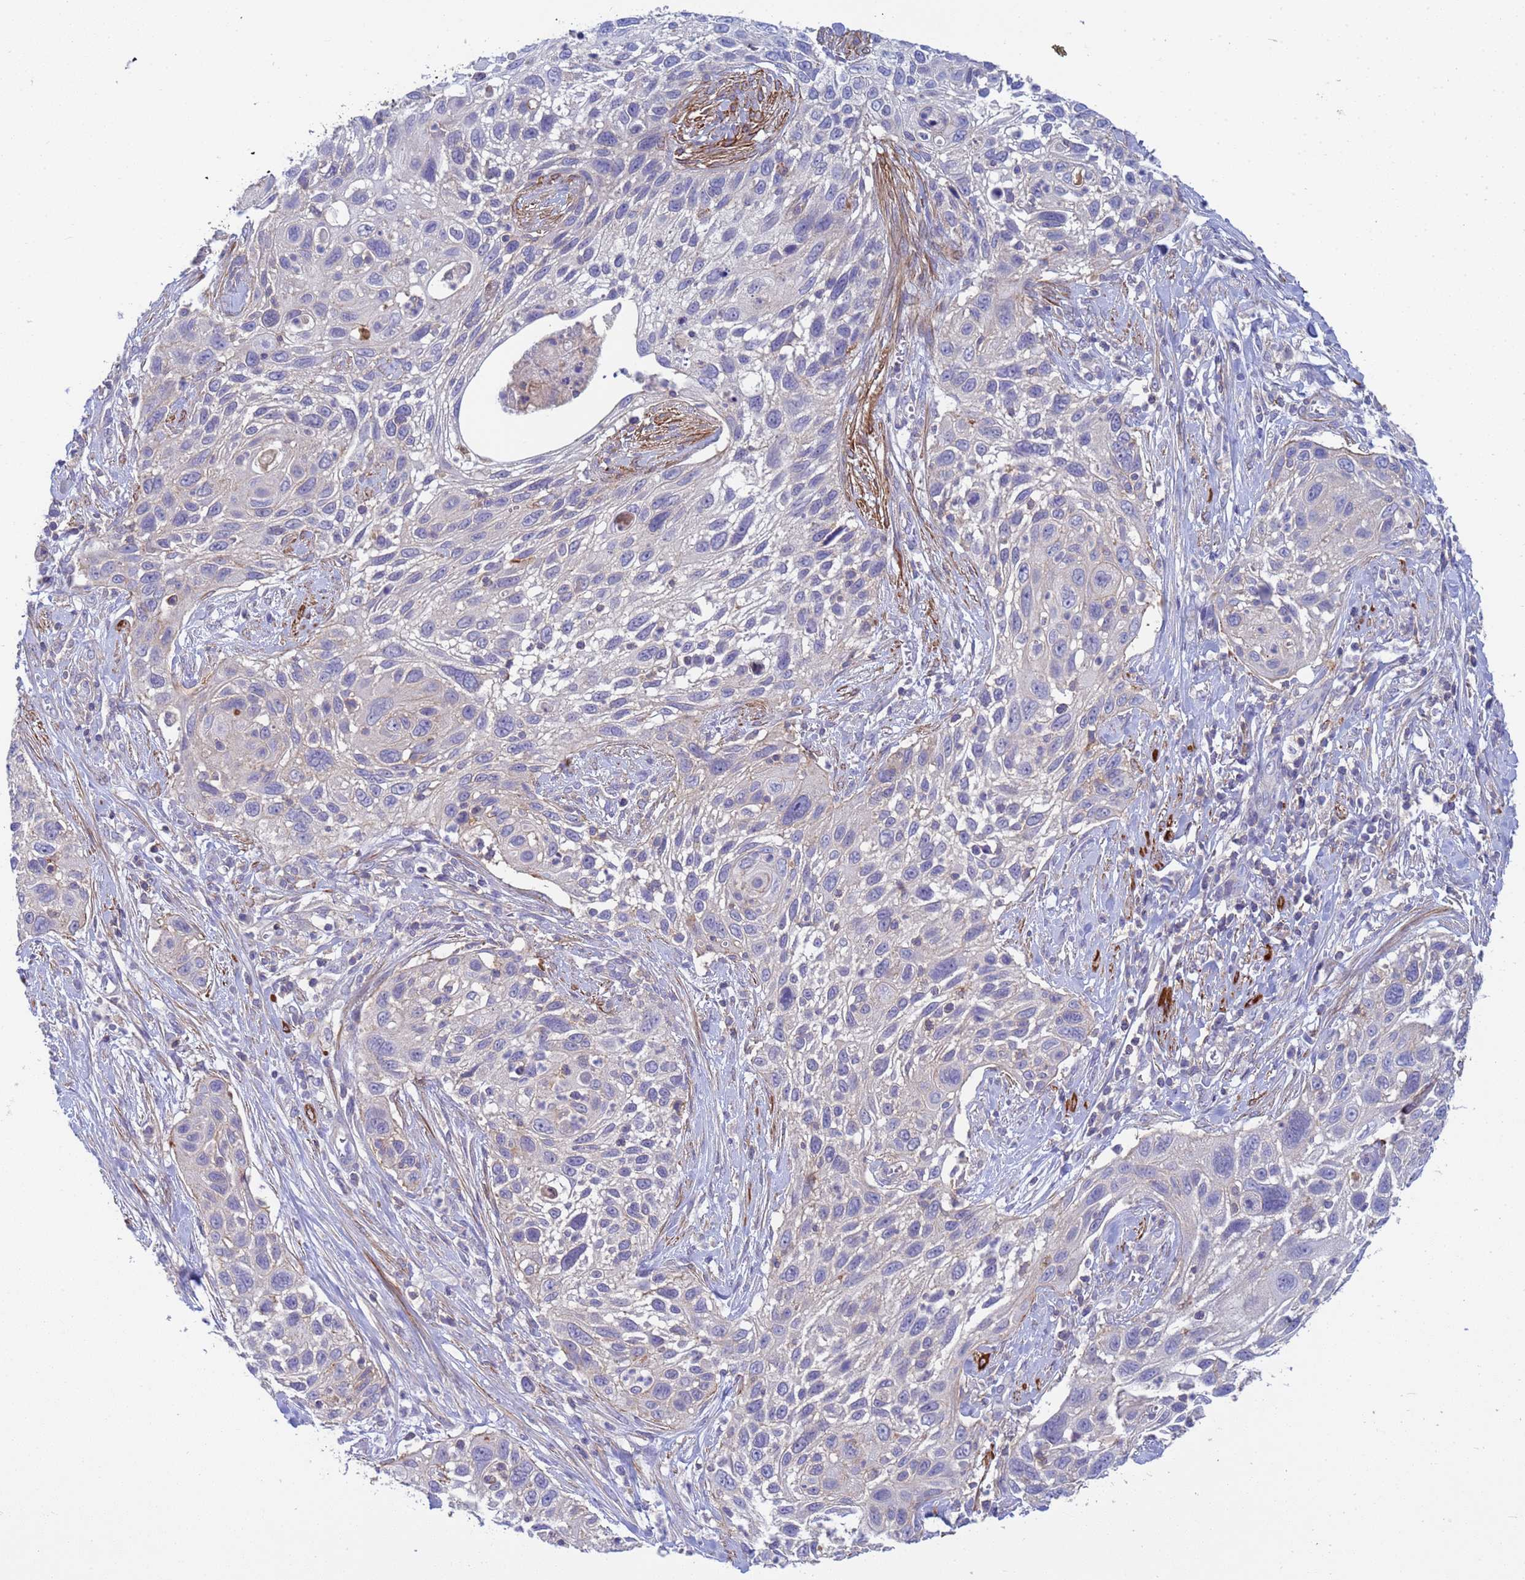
{"staining": {"intensity": "negative", "quantity": "none", "location": "none"}, "tissue": "cervical cancer", "cell_type": "Tumor cells", "image_type": "cancer", "snomed": [{"axis": "morphology", "description": "Squamous cell carcinoma, NOS"}, {"axis": "topography", "description": "Cervix"}], "caption": "High power microscopy image of an IHC histopathology image of cervical squamous cell carcinoma, revealing no significant positivity in tumor cells.", "gene": "KLHL13", "patient": {"sex": "female", "age": 70}}